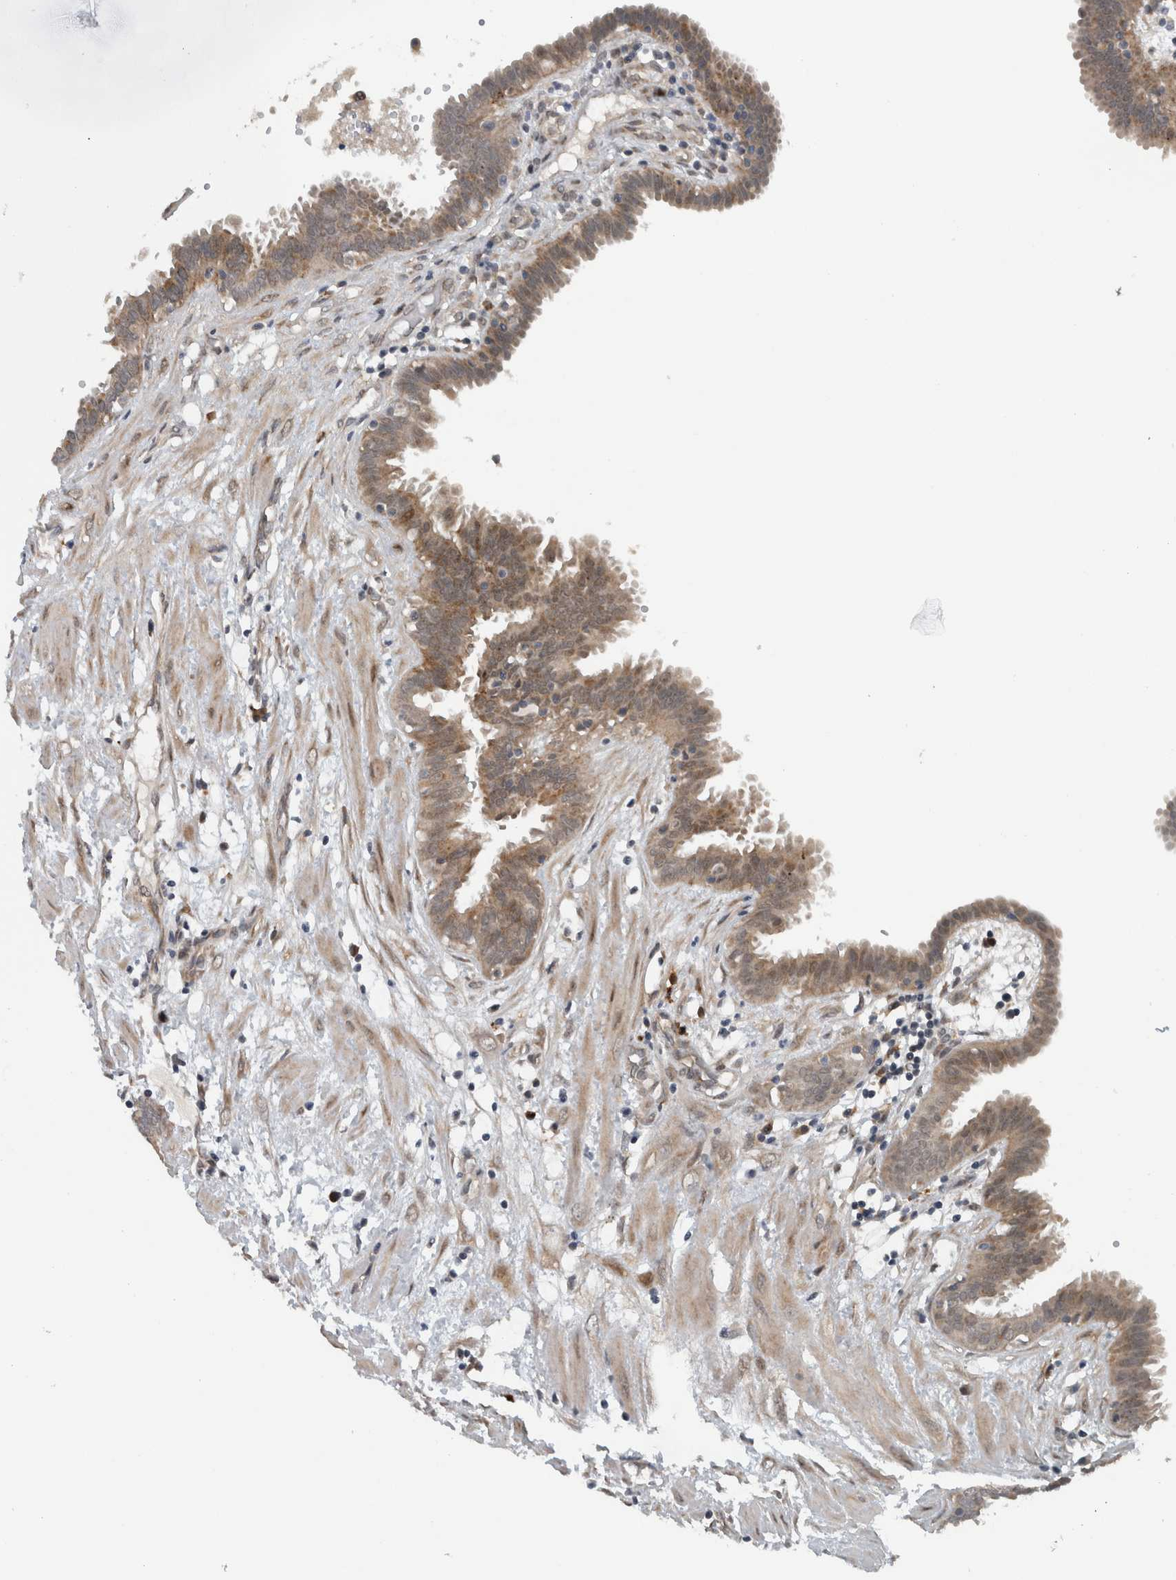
{"staining": {"intensity": "moderate", "quantity": ">75%", "location": "cytoplasmic/membranous"}, "tissue": "fallopian tube", "cell_type": "Glandular cells", "image_type": "normal", "snomed": [{"axis": "morphology", "description": "Normal tissue, NOS"}, {"axis": "topography", "description": "Fallopian tube"}, {"axis": "topography", "description": "Placenta"}], "caption": "Moderate cytoplasmic/membranous expression for a protein is appreciated in approximately >75% of glandular cells of normal fallopian tube using IHC.", "gene": "GBA2", "patient": {"sex": "female", "age": 32}}